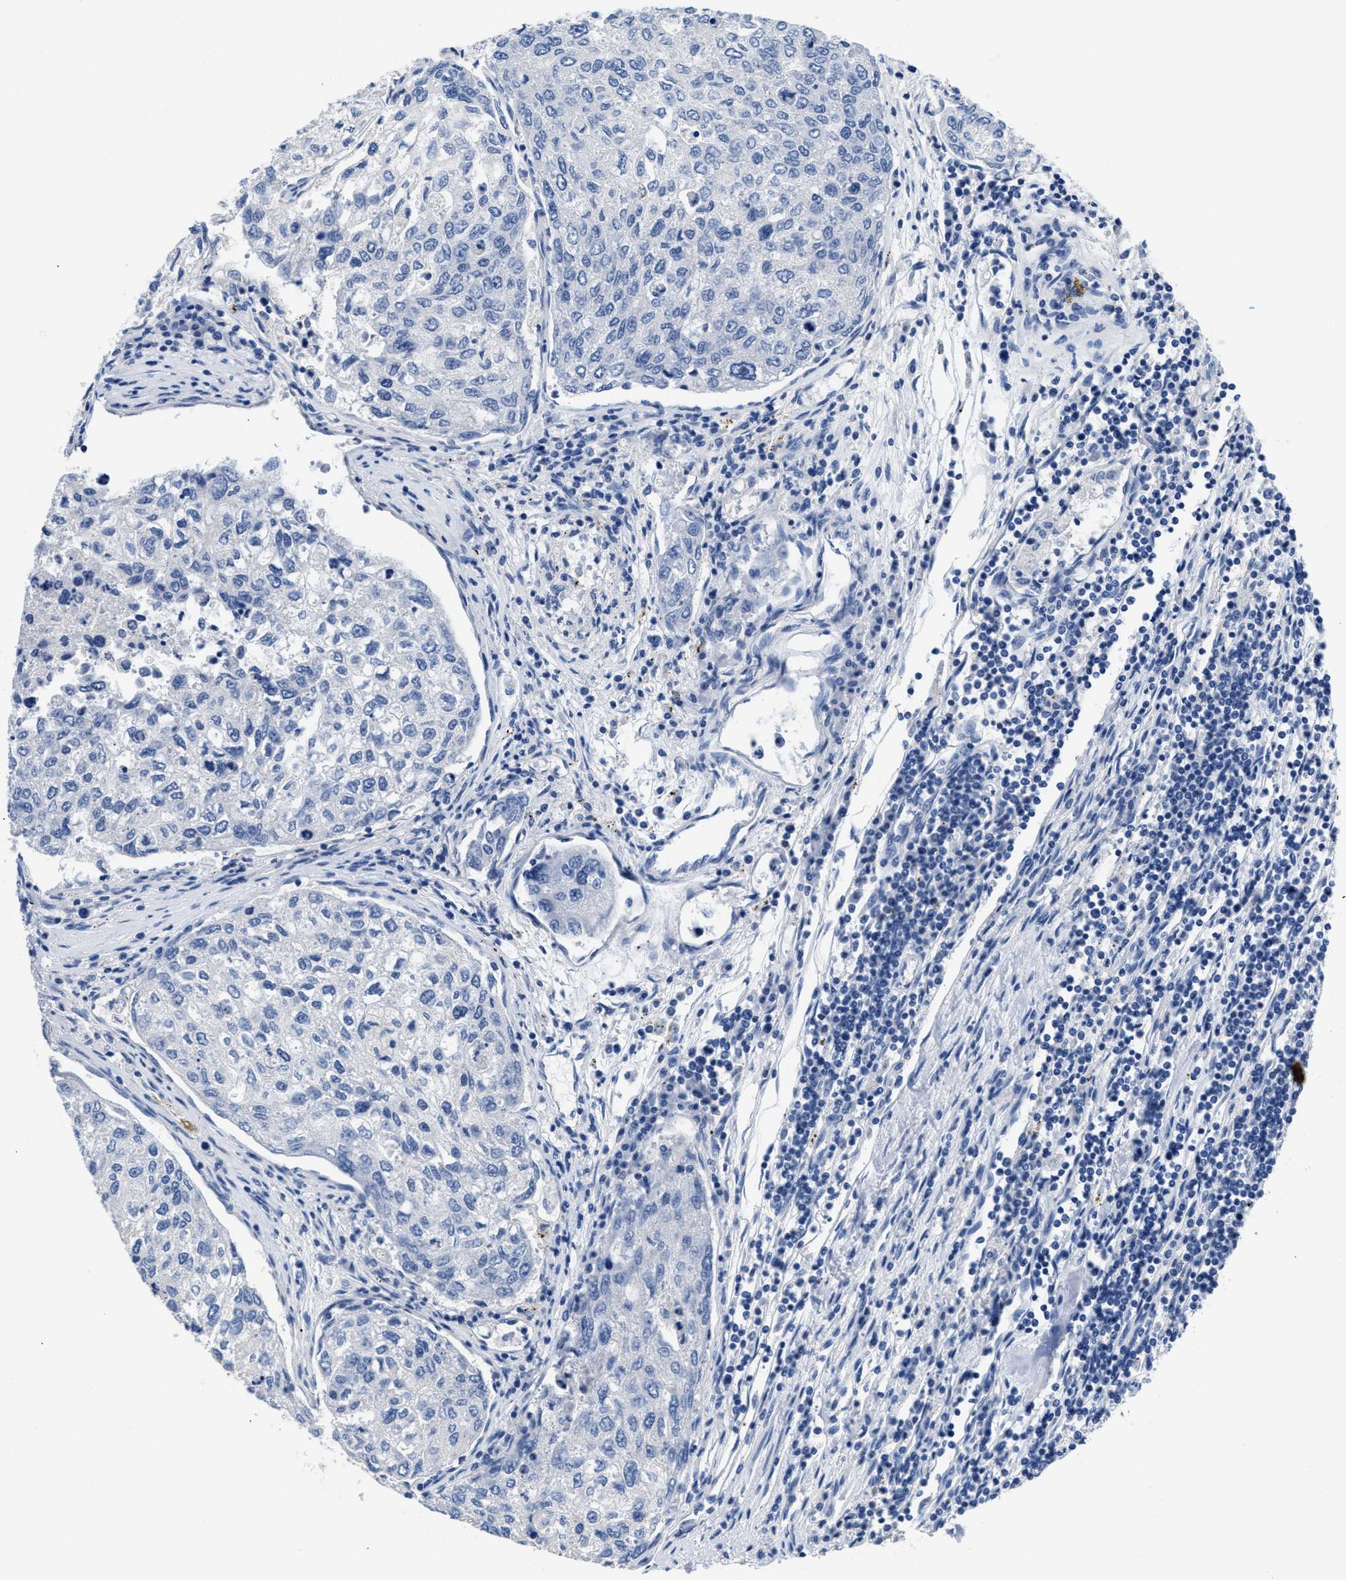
{"staining": {"intensity": "negative", "quantity": "none", "location": "none"}, "tissue": "urothelial cancer", "cell_type": "Tumor cells", "image_type": "cancer", "snomed": [{"axis": "morphology", "description": "Urothelial carcinoma, High grade"}, {"axis": "topography", "description": "Lymph node"}, {"axis": "topography", "description": "Urinary bladder"}], "caption": "Immunohistochemical staining of urothelial cancer displays no significant positivity in tumor cells. Brightfield microscopy of immunohistochemistry (IHC) stained with DAB (brown) and hematoxylin (blue), captured at high magnification.", "gene": "SLFN13", "patient": {"sex": "male", "age": 51}}